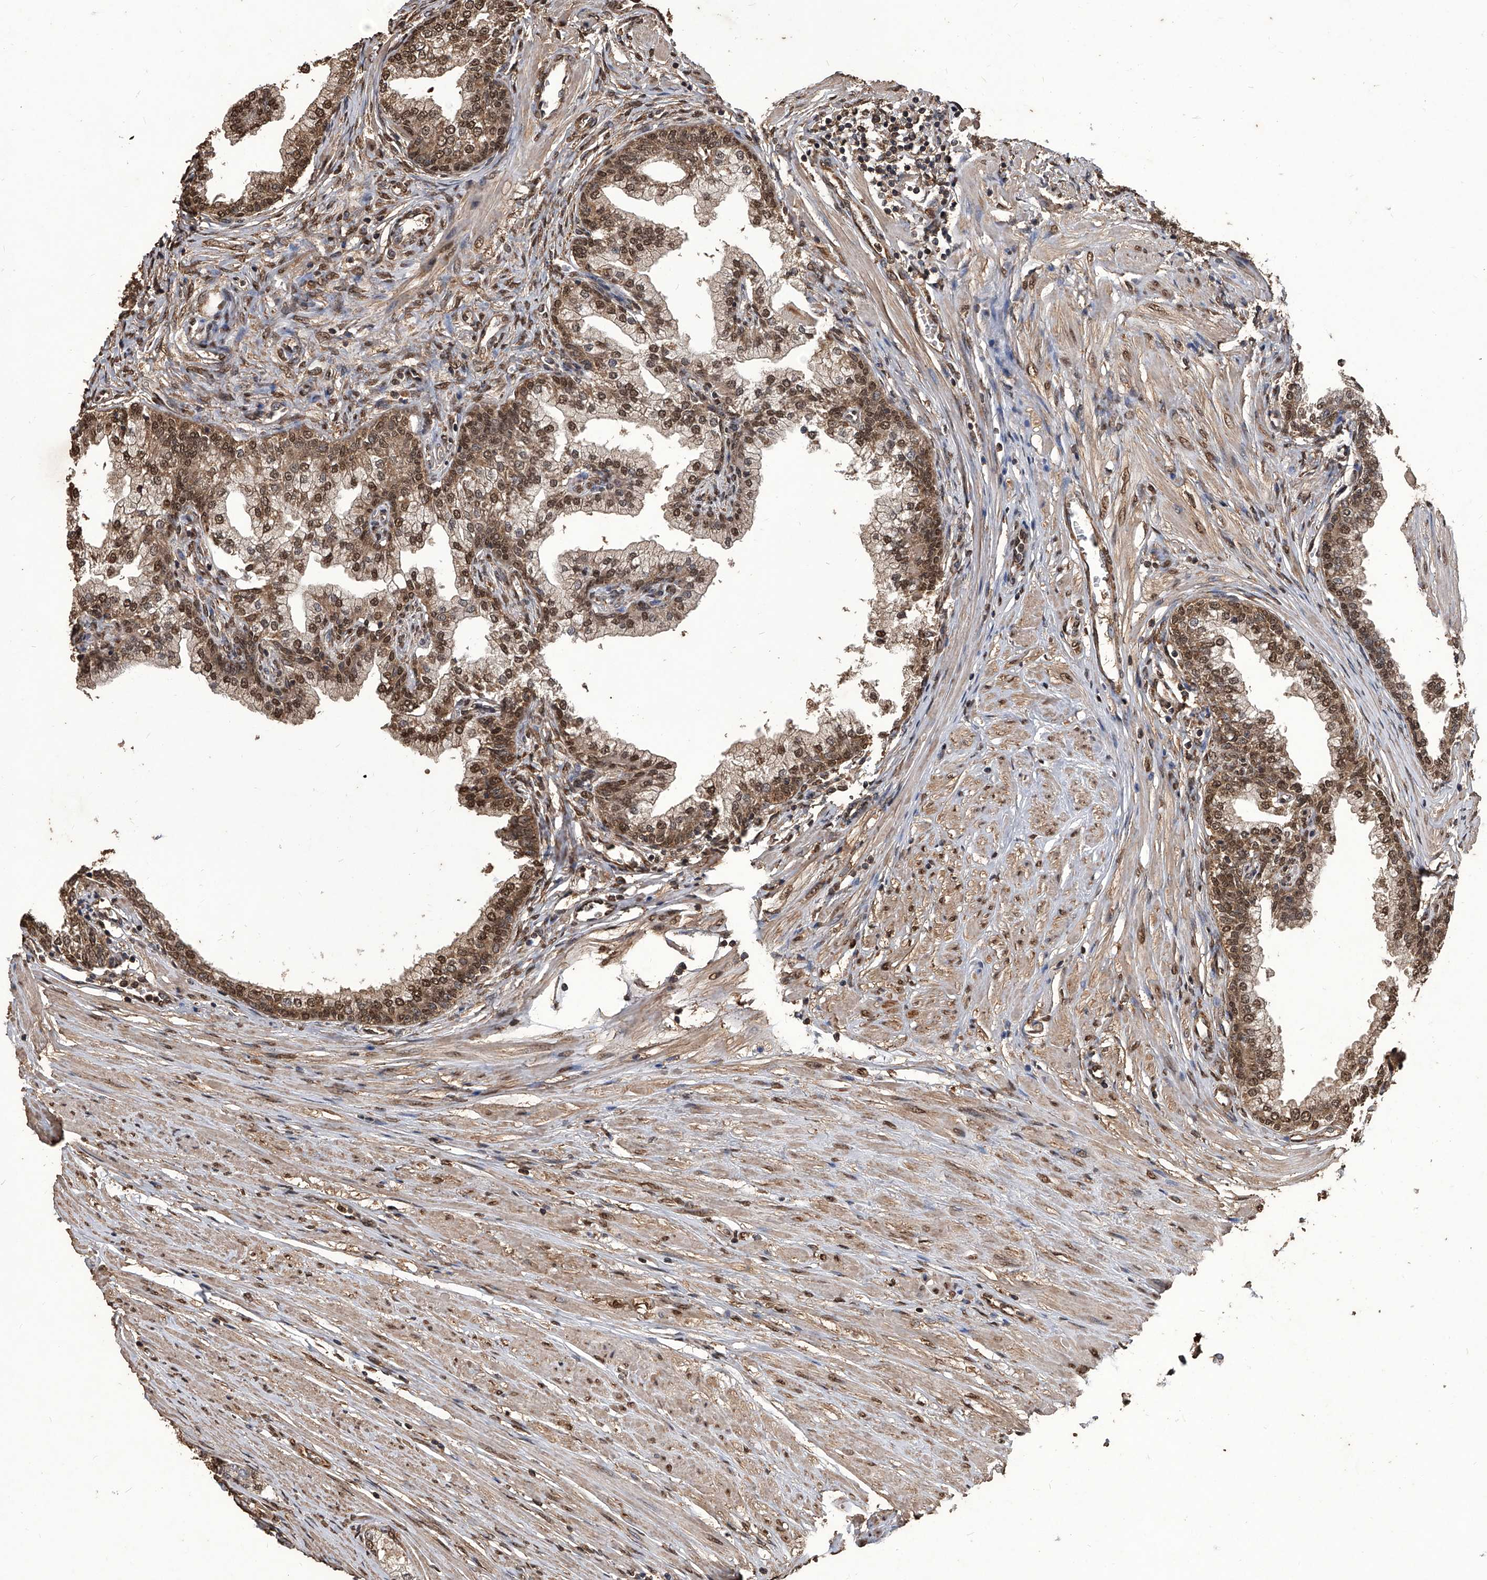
{"staining": {"intensity": "strong", "quantity": "25%-75%", "location": "cytoplasmic/membranous,nuclear"}, "tissue": "prostate", "cell_type": "Glandular cells", "image_type": "normal", "snomed": [{"axis": "morphology", "description": "Normal tissue, NOS"}, {"axis": "morphology", "description": "Urothelial carcinoma, Low grade"}, {"axis": "topography", "description": "Urinary bladder"}, {"axis": "topography", "description": "Prostate"}], "caption": "This is a histology image of immunohistochemistry (IHC) staining of benign prostate, which shows strong positivity in the cytoplasmic/membranous,nuclear of glandular cells.", "gene": "FBXL4", "patient": {"sex": "male", "age": 60}}